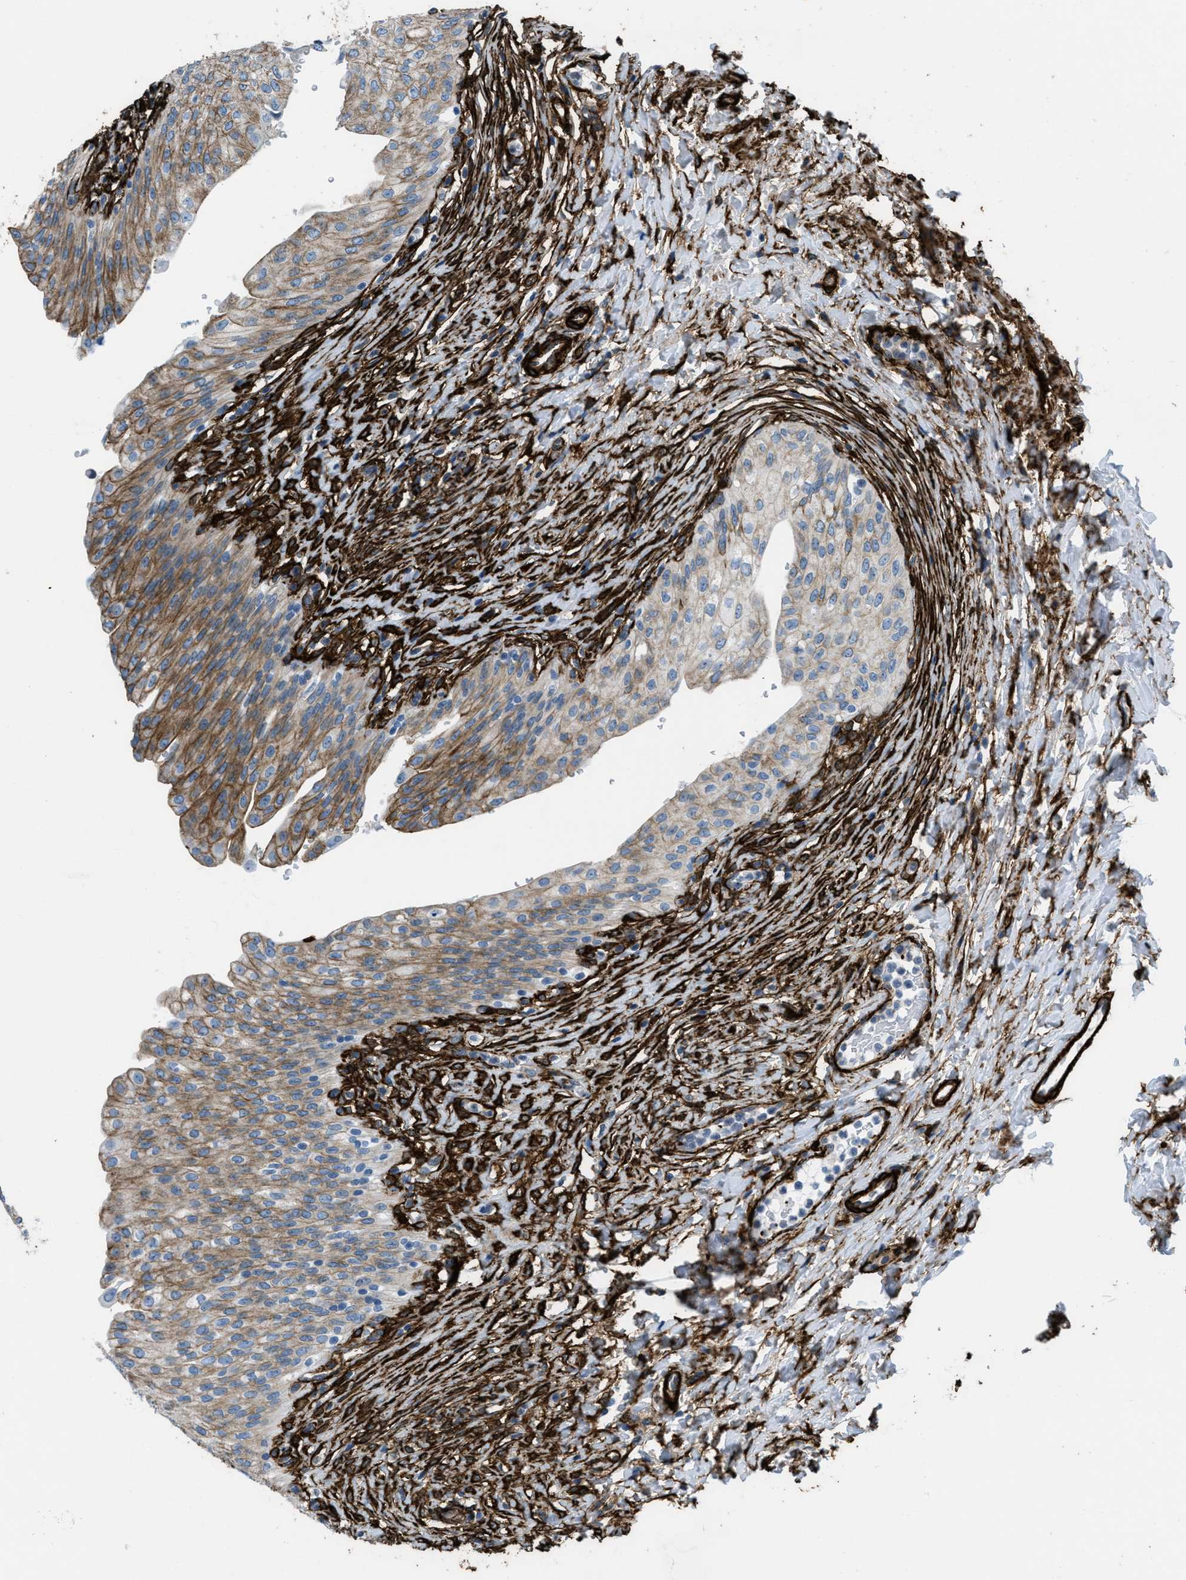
{"staining": {"intensity": "moderate", "quantity": ">75%", "location": "cytoplasmic/membranous"}, "tissue": "urinary bladder", "cell_type": "Urothelial cells", "image_type": "normal", "snomed": [{"axis": "morphology", "description": "Urothelial carcinoma, High grade"}, {"axis": "topography", "description": "Urinary bladder"}], "caption": "Moderate cytoplasmic/membranous expression is seen in about >75% of urothelial cells in normal urinary bladder. Ihc stains the protein of interest in brown and the nuclei are stained blue.", "gene": "CALD1", "patient": {"sex": "male", "age": 46}}